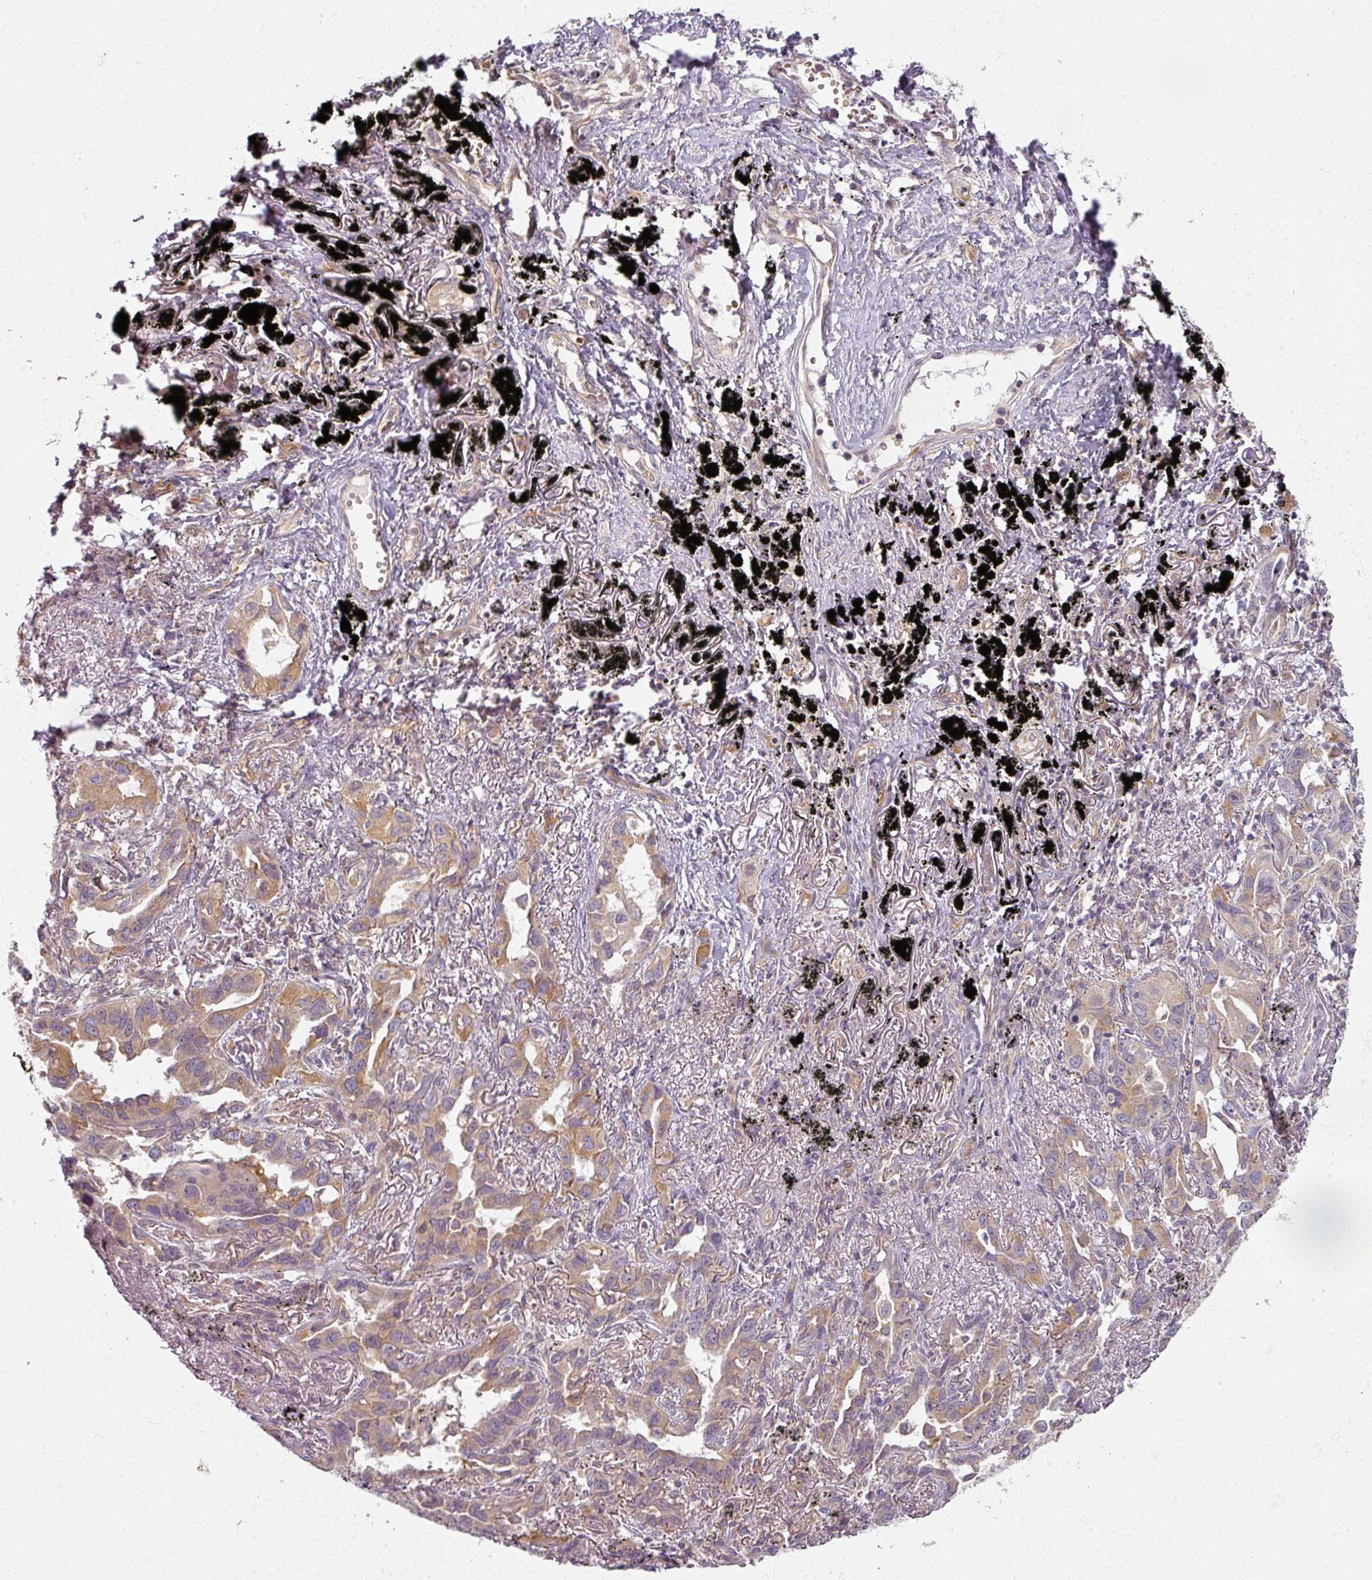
{"staining": {"intensity": "moderate", "quantity": ">75%", "location": "cytoplasmic/membranous"}, "tissue": "lung cancer", "cell_type": "Tumor cells", "image_type": "cancer", "snomed": [{"axis": "morphology", "description": "Adenocarcinoma, NOS"}, {"axis": "topography", "description": "Lung"}], "caption": "Lung adenocarcinoma tissue reveals moderate cytoplasmic/membranous positivity in about >75% of tumor cells, visualized by immunohistochemistry.", "gene": "AGPAT4", "patient": {"sex": "male", "age": 67}}